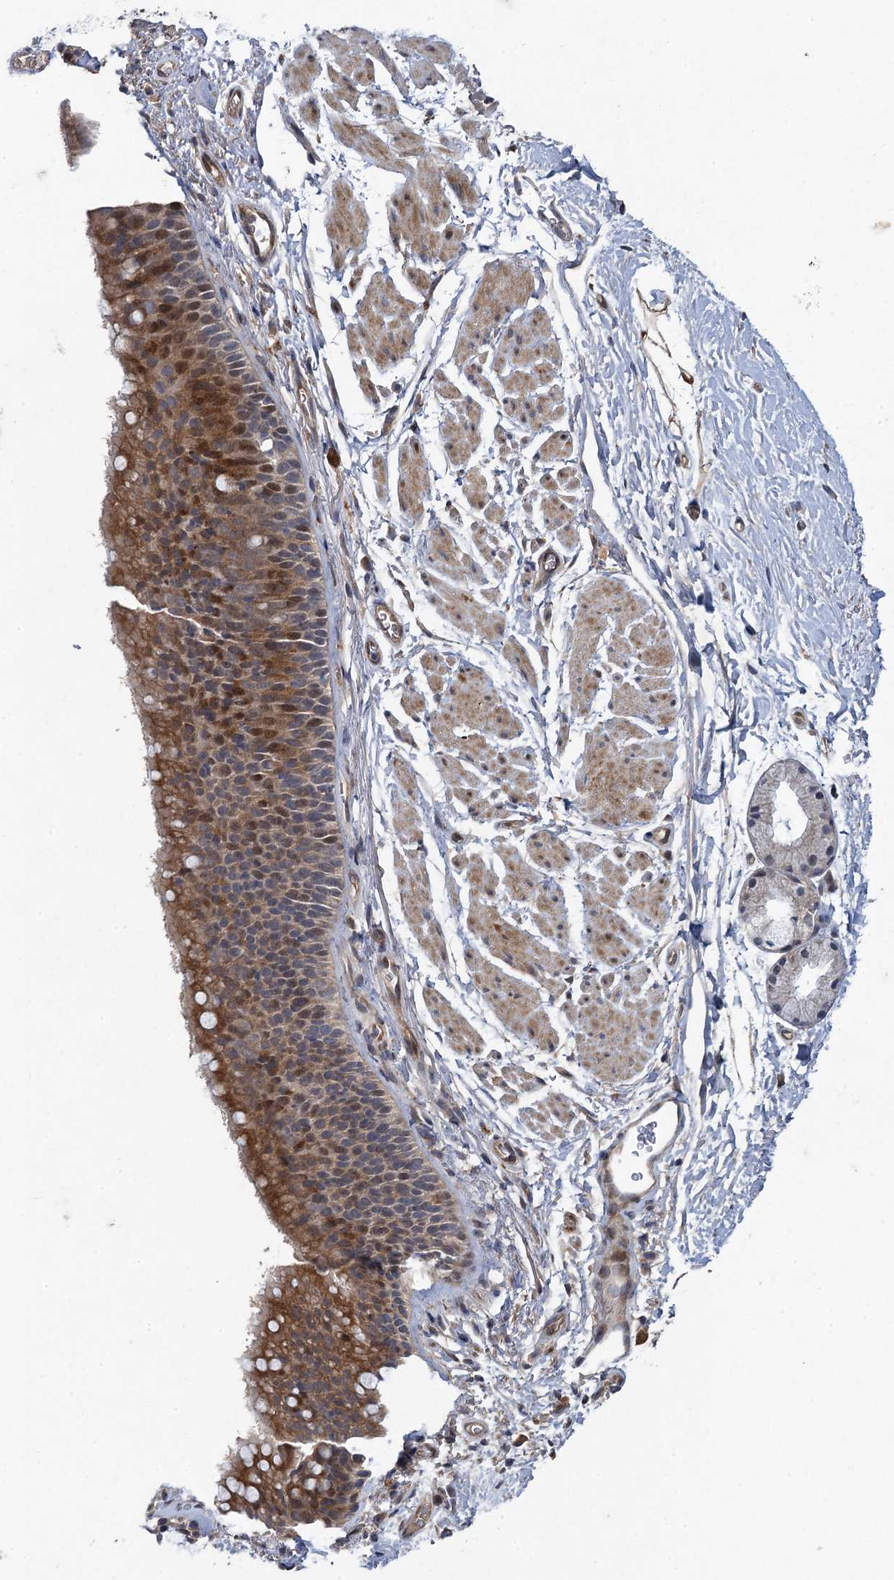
{"staining": {"intensity": "moderate", "quantity": "25%-75%", "location": "cytoplasmic/membranous,nuclear"}, "tissue": "bronchus", "cell_type": "Respiratory epithelial cells", "image_type": "normal", "snomed": [{"axis": "morphology", "description": "Normal tissue, NOS"}, {"axis": "topography", "description": "Cartilage tissue"}, {"axis": "topography", "description": "Bronchus"}], "caption": "Immunohistochemistry (IHC) (DAB (3,3'-diaminobenzidine)) staining of benign bronchus shows moderate cytoplasmic/membranous,nuclear protein staining in about 25%-75% of respiratory epithelial cells.", "gene": "NUDT22", "patient": {"sex": "female", "age": 53}}